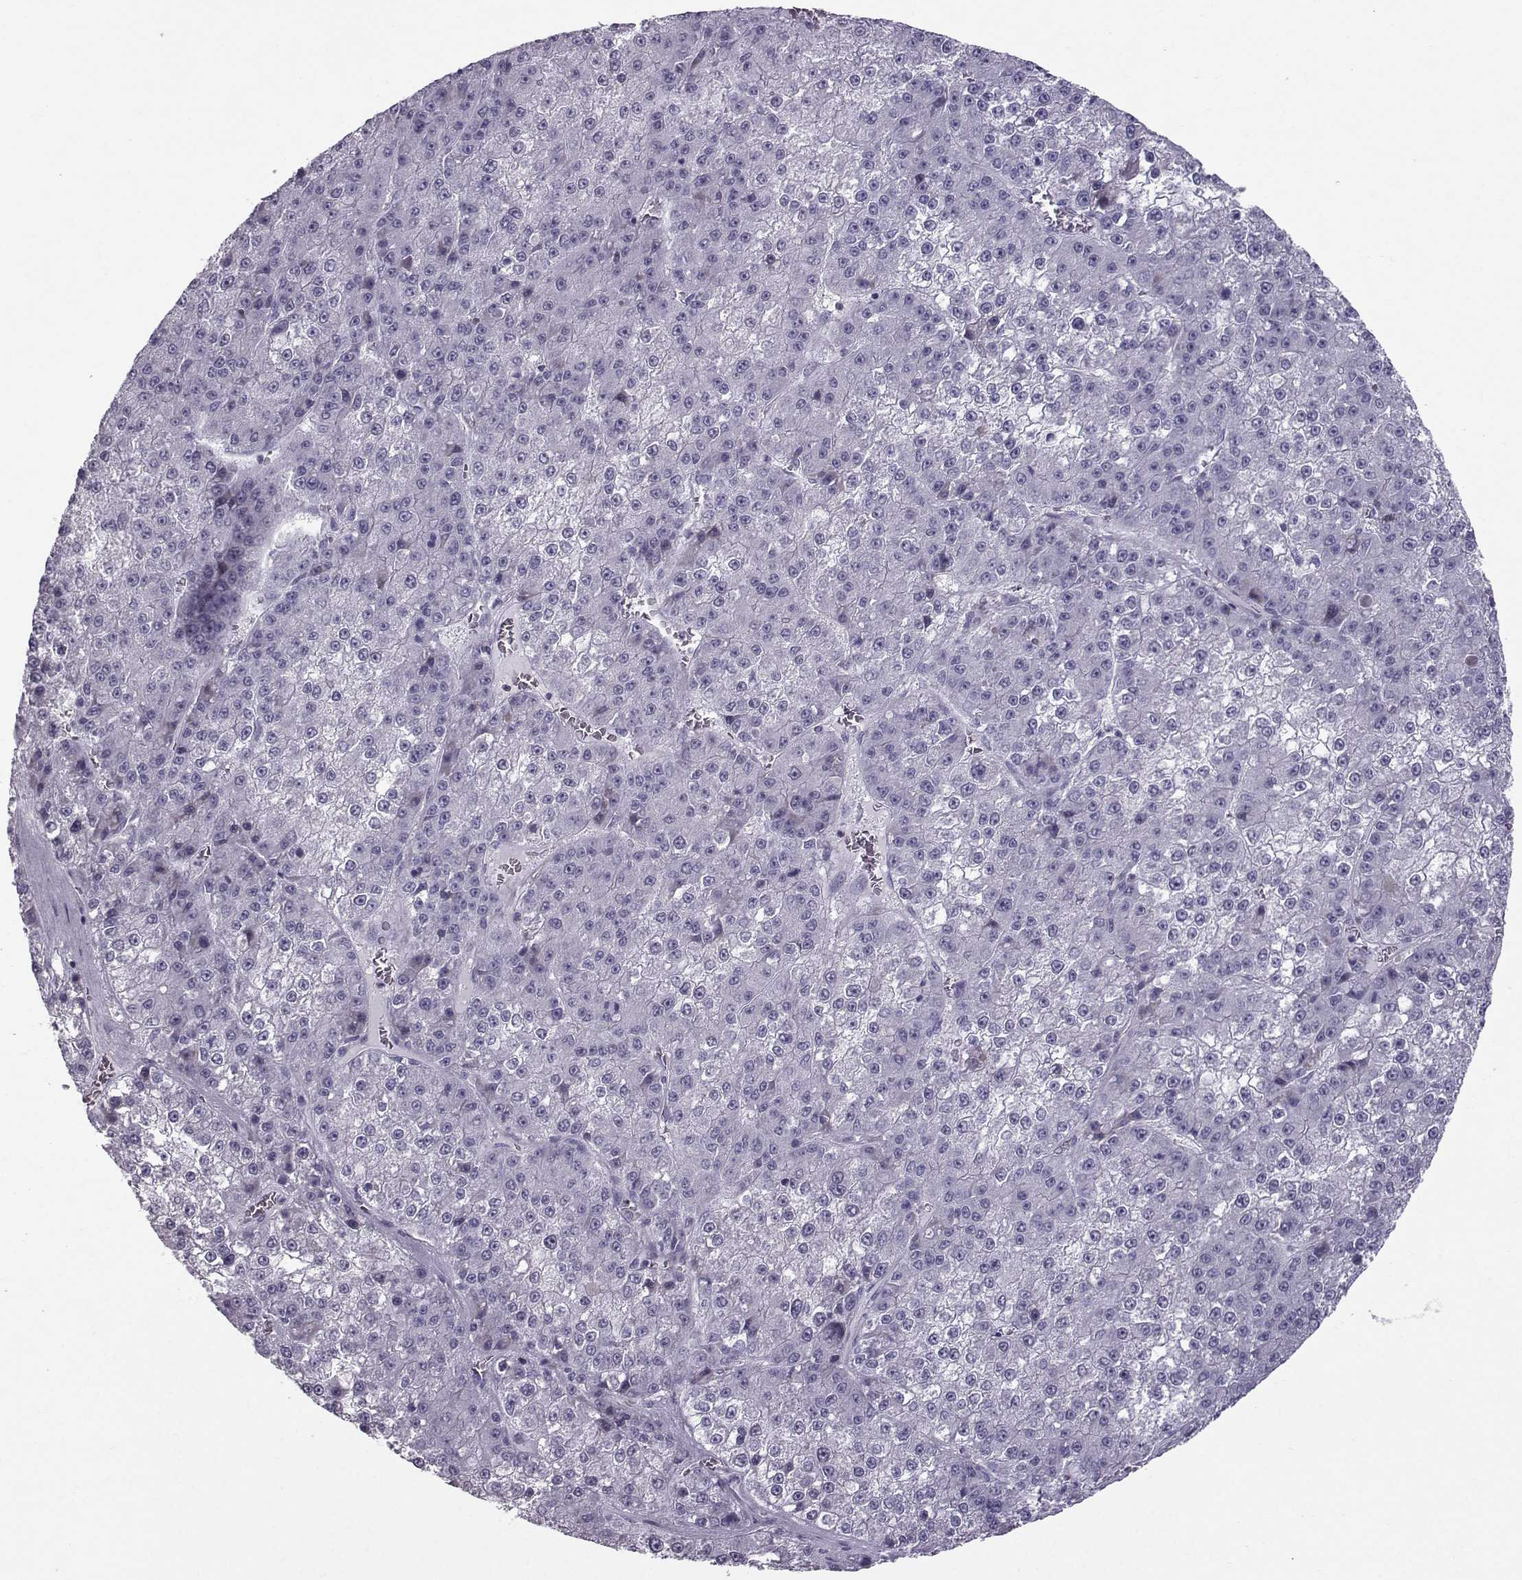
{"staining": {"intensity": "negative", "quantity": "none", "location": "none"}, "tissue": "liver cancer", "cell_type": "Tumor cells", "image_type": "cancer", "snomed": [{"axis": "morphology", "description": "Carcinoma, Hepatocellular, NOS"}, {"axis": "topography", "description": "Liver"}], "caption": "Tumor cells show no significant protein expression in hepatocellular carcinoma (liver).", "gene": "DMRT3", "patient": {"sex": "female", "age": 73}}